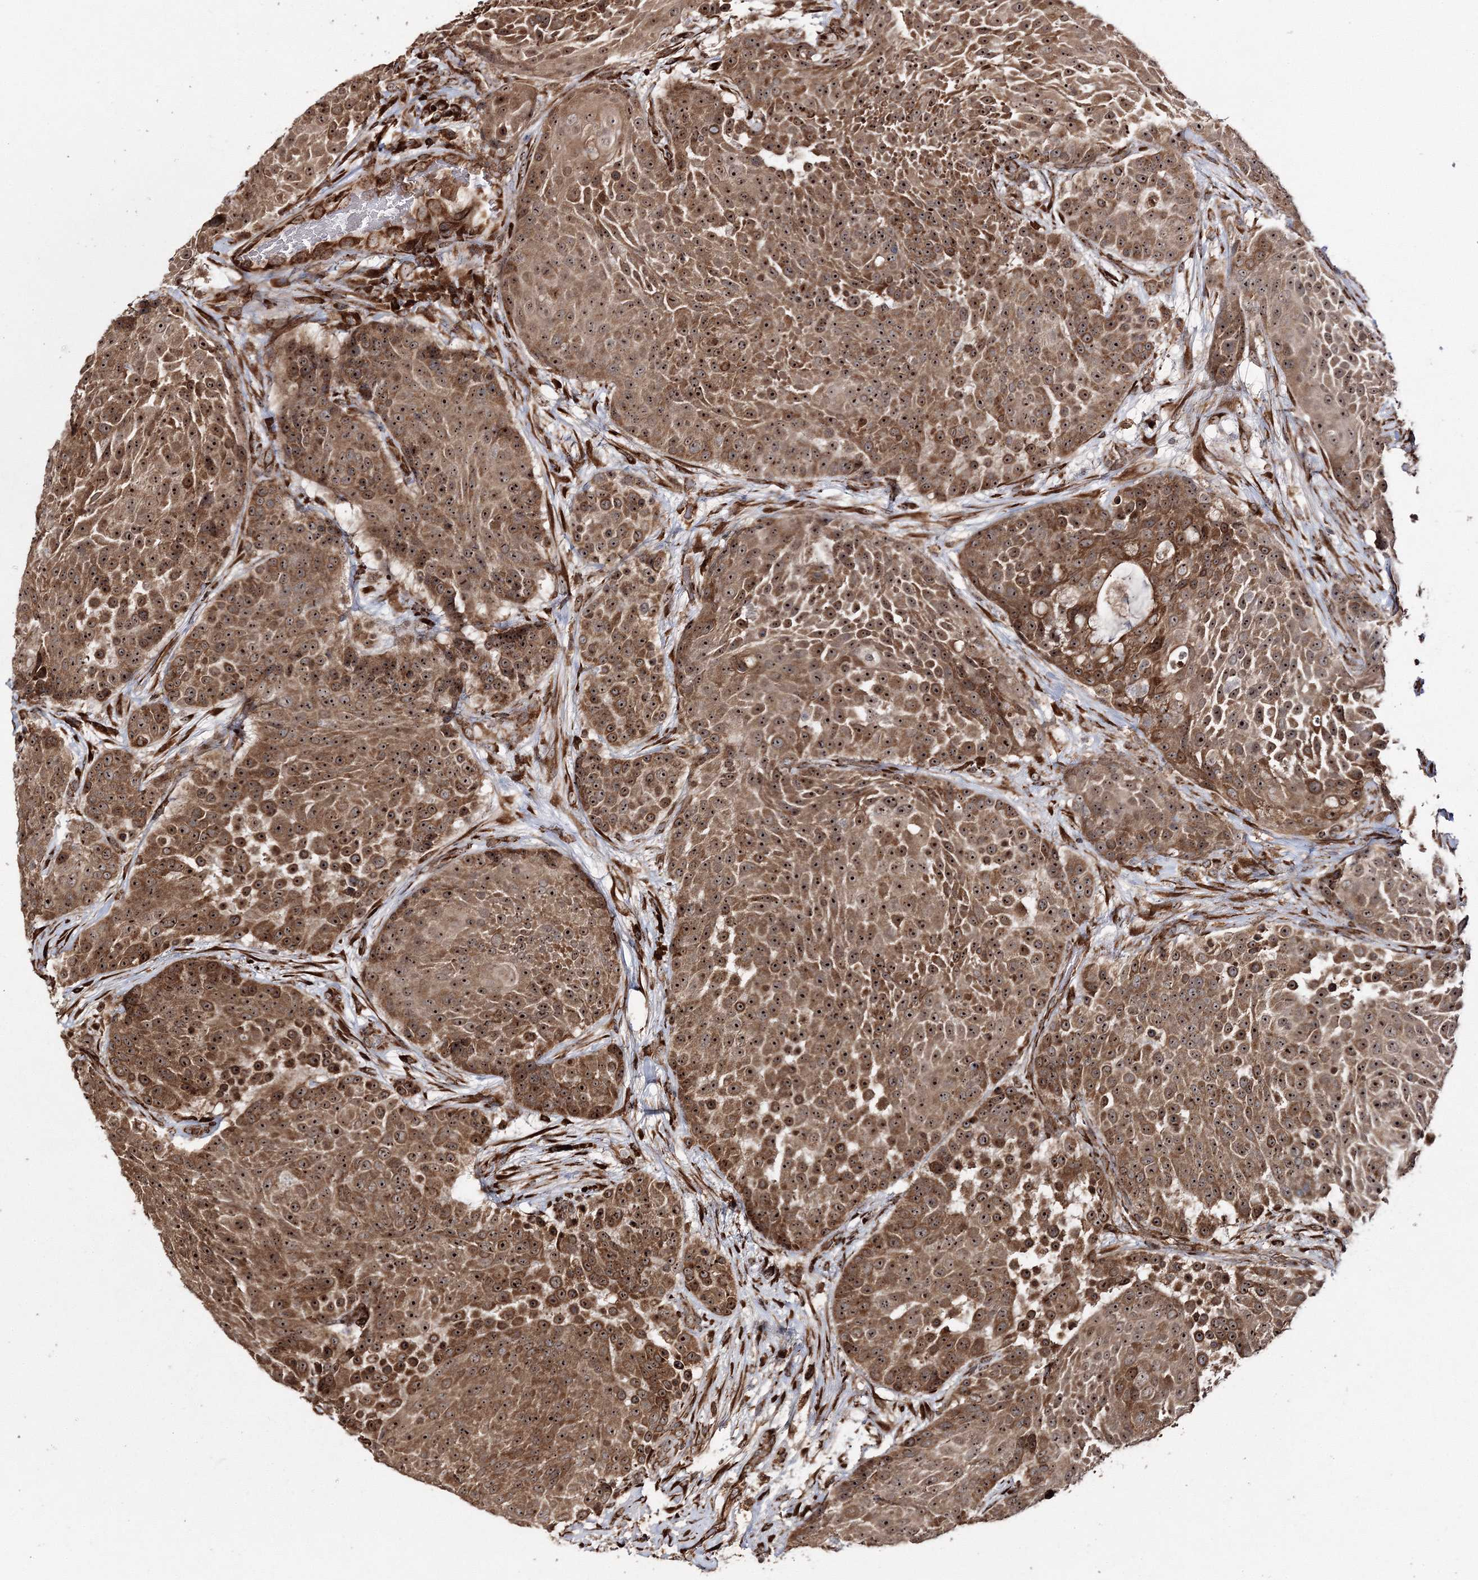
{"staining": {"intensity": "strong", "quantity": ">75%", "location": "cytoplasmic/membranous,nuclear"}, "tissue": "urothelial cancer", "cell_type": "Tumor cells", "image_type": "cancer", "snomed": [{"axis": "morphology", "description": "Urothelial carcinoma, High grade"}, {"axis": "topography", "description": "Urinary bladder"}], "caption": "High-grade urothelial carcinoma tissue demonstrates strong cytoplasmic/membranous and nuclear expression in about >75% of tumor cells, visualized by immunohistochemistry. The protein is stained brown, and the nuclei are stained in blue (DAB IHC with brightfield microscopy, high magnification).", "gene": "SCRN3", "patient": {"sex": "female", "age": 63}}